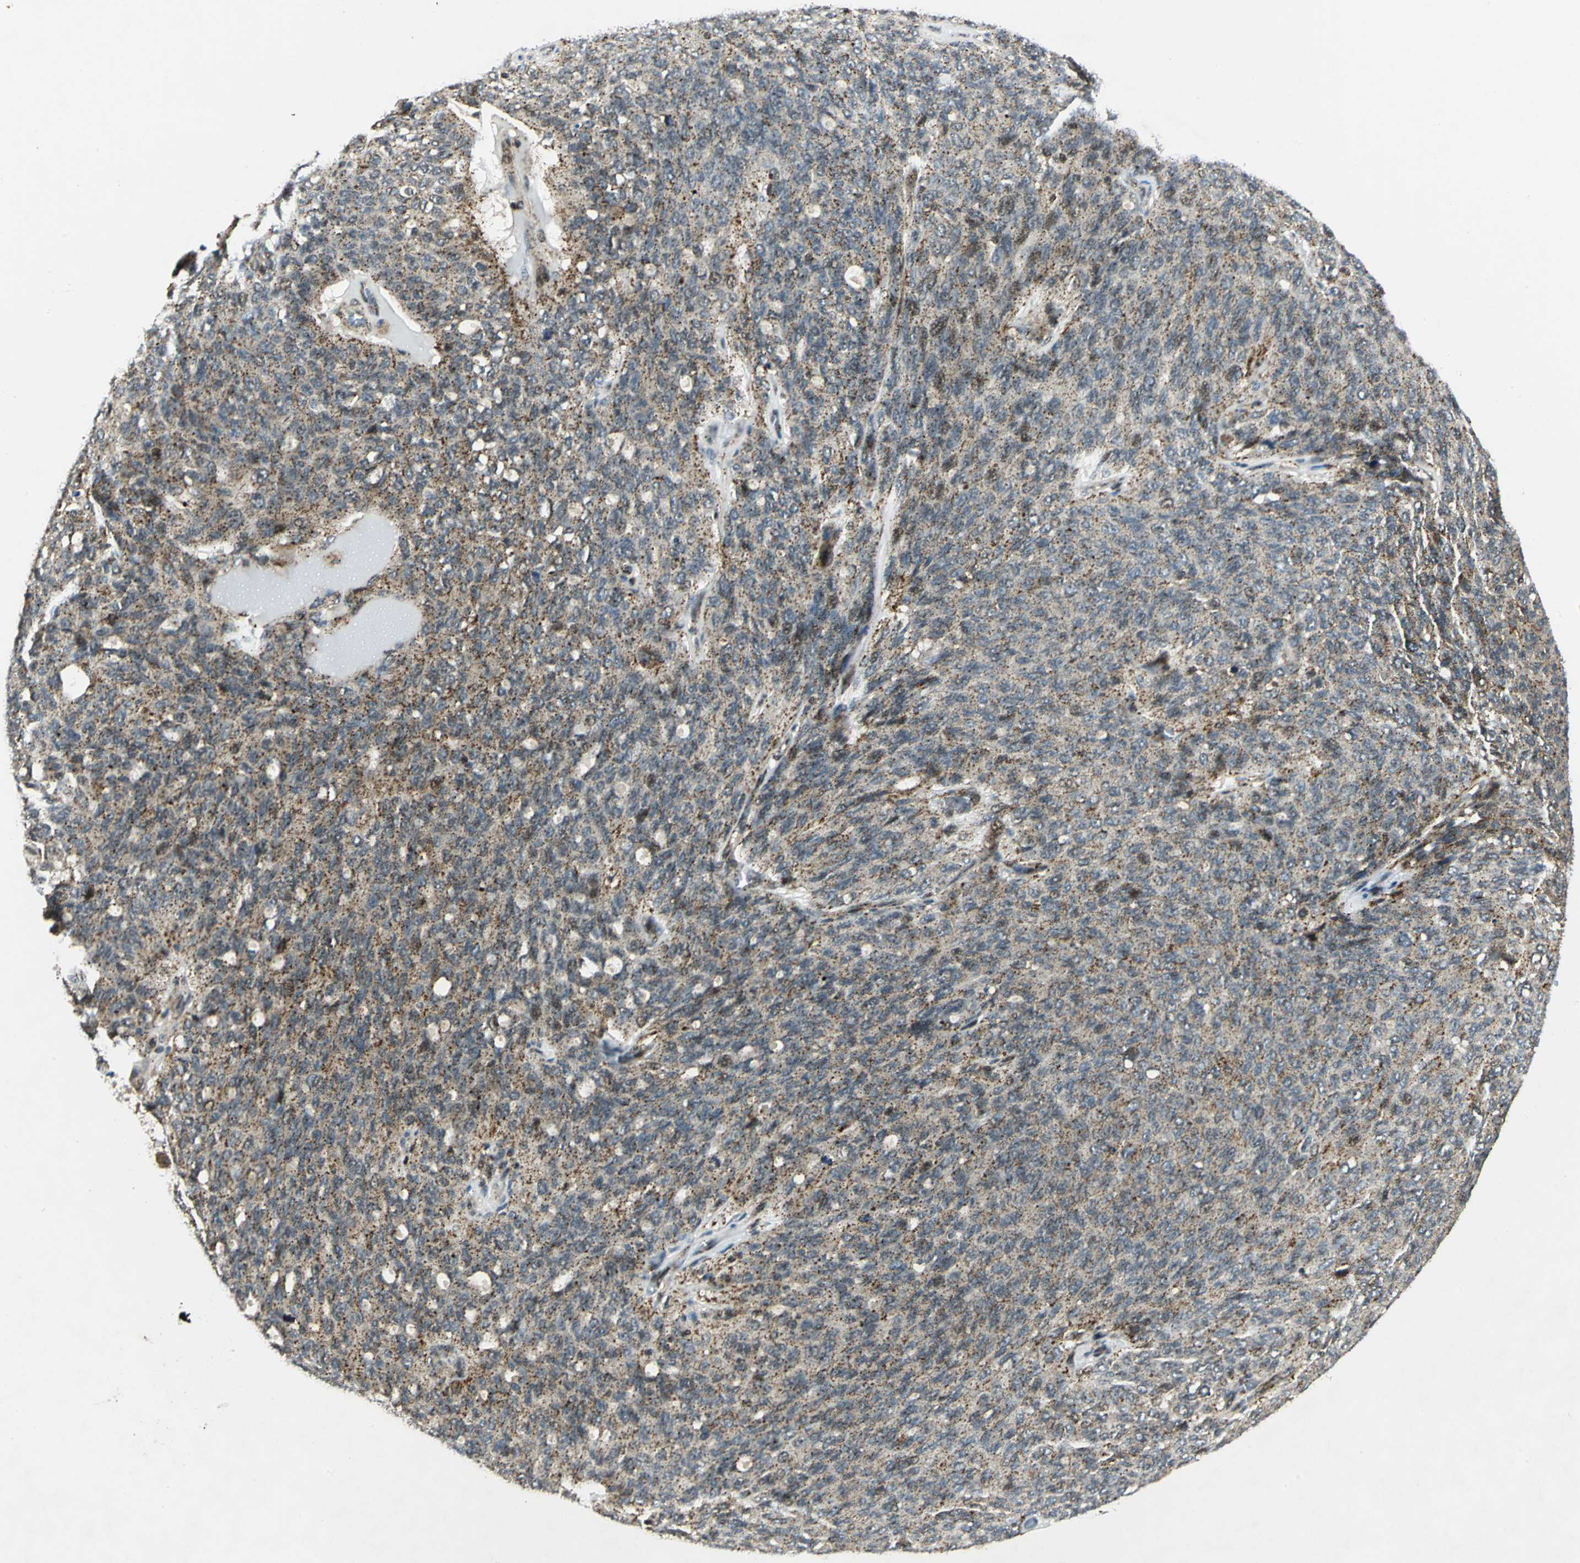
{"staining": {"intensity": "moderate", "quantity": ">75%", "location": "cytoplasmic/membranous"}, "tissue": "ovarian cancer", "cell_type": "Tumor cells", "image_type": "cancer", "snomed": [{"axis": "morphology", "description": "Carcinoma, endometroid"}, {"axis": "topography", "description": "Ovary"}], "caption": "Moderate cytoplasmic/membranous staining is present in about >75% of tumor cells in endometroid carcinoma (ovarian). The protein of interest is shown in brown color, while the nuclei are stained blue.", "gene": "ATP6V1A", "patient": {"sex": "female", "age": 60}}